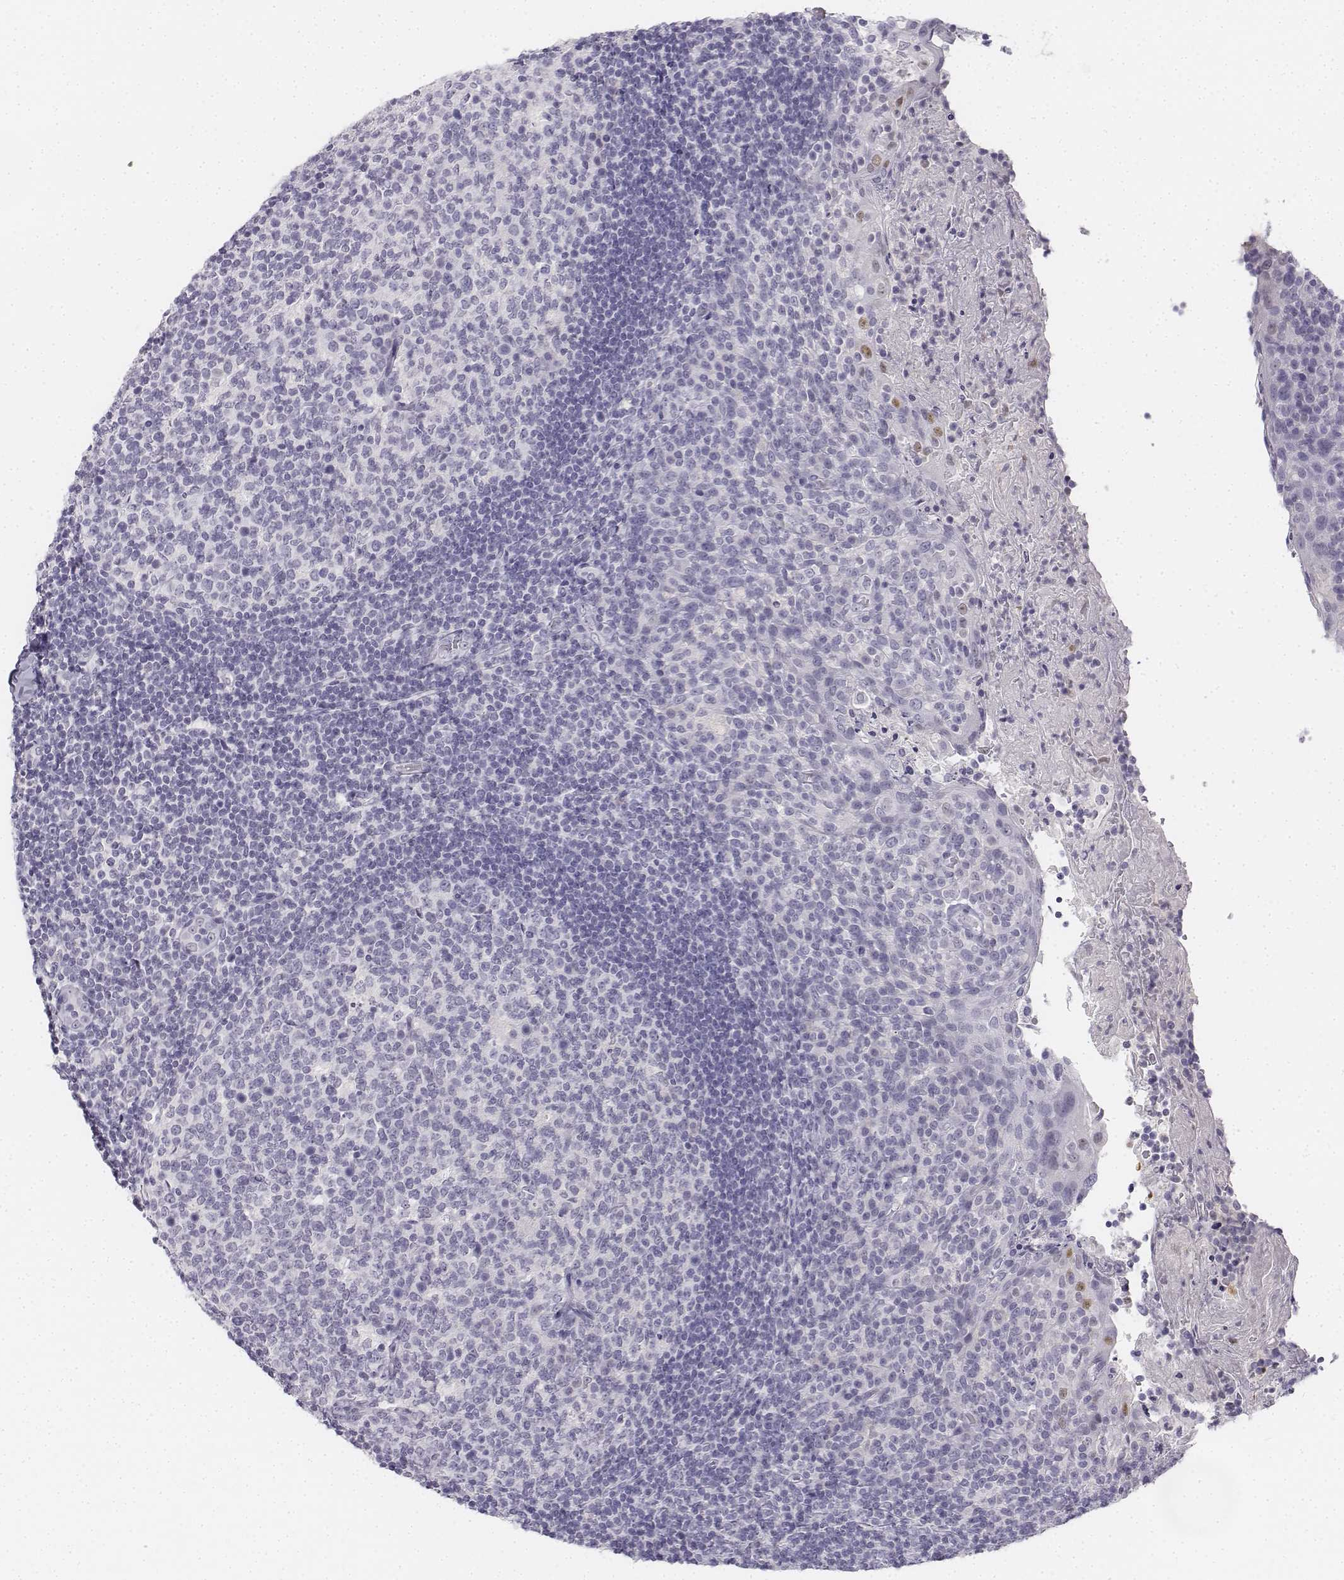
{"staining": {"intensity": "negative", "quantity": "none", "location": "none"}, "tissue": "tonsil", "cell_type": "Germinal center cells", "image_type": "normal", "snomed": [{"axis": "morphology", "description": "Normal tissue, NOS"}, {"axis": "topography", "description": "Tonsil"}], "caption": "High power microscopy micrograph of an IHC photomicrograph of benign tonsil, revealing no significant positivity in germinal center cells. (DAB IHC visualized using brightfield microscopy, high magnification).", "gene": "UCN2", "patient": {"sex": "female", "age": 10}}